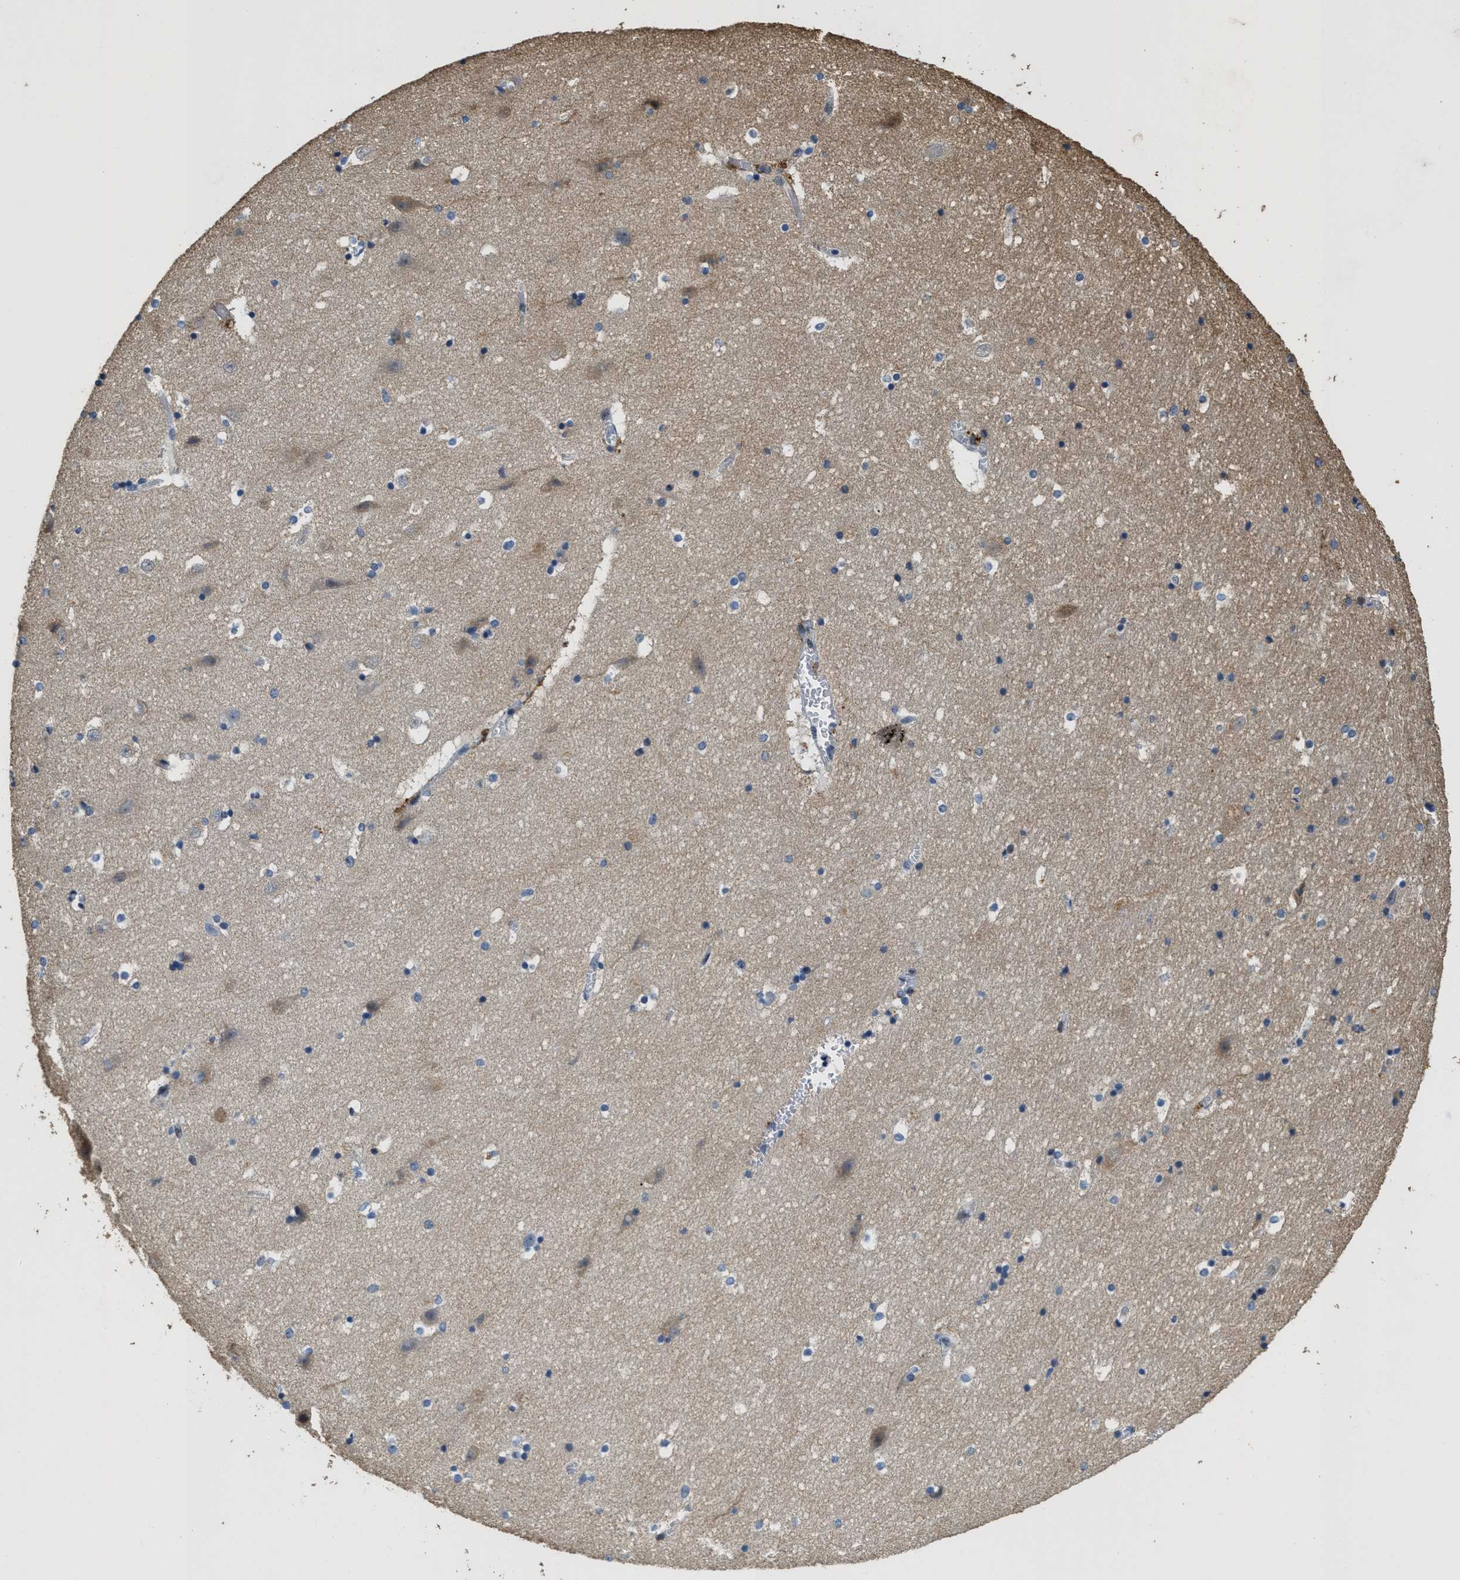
{"staining": {"intensity": "moderate", "quantity": "<25%", "location": "cytoplasmic/membranous"}, "tissue": "hippocampus", "cell_type": "Glial cells", "image_type": "normal", "snomed": [{"axis": "morphology", "description": "Normal tissue, NOS"}, {"axis": "topography", "description": "Hippocampus"}], "caption": "This is an image of immunohistochemistry staining of benign hippocampus, which shows moderate positivity in the cytoplasmic/membranous of glial cells.", "gene": "BMPR2", "patient": {"sex": "male", "age": 45}}